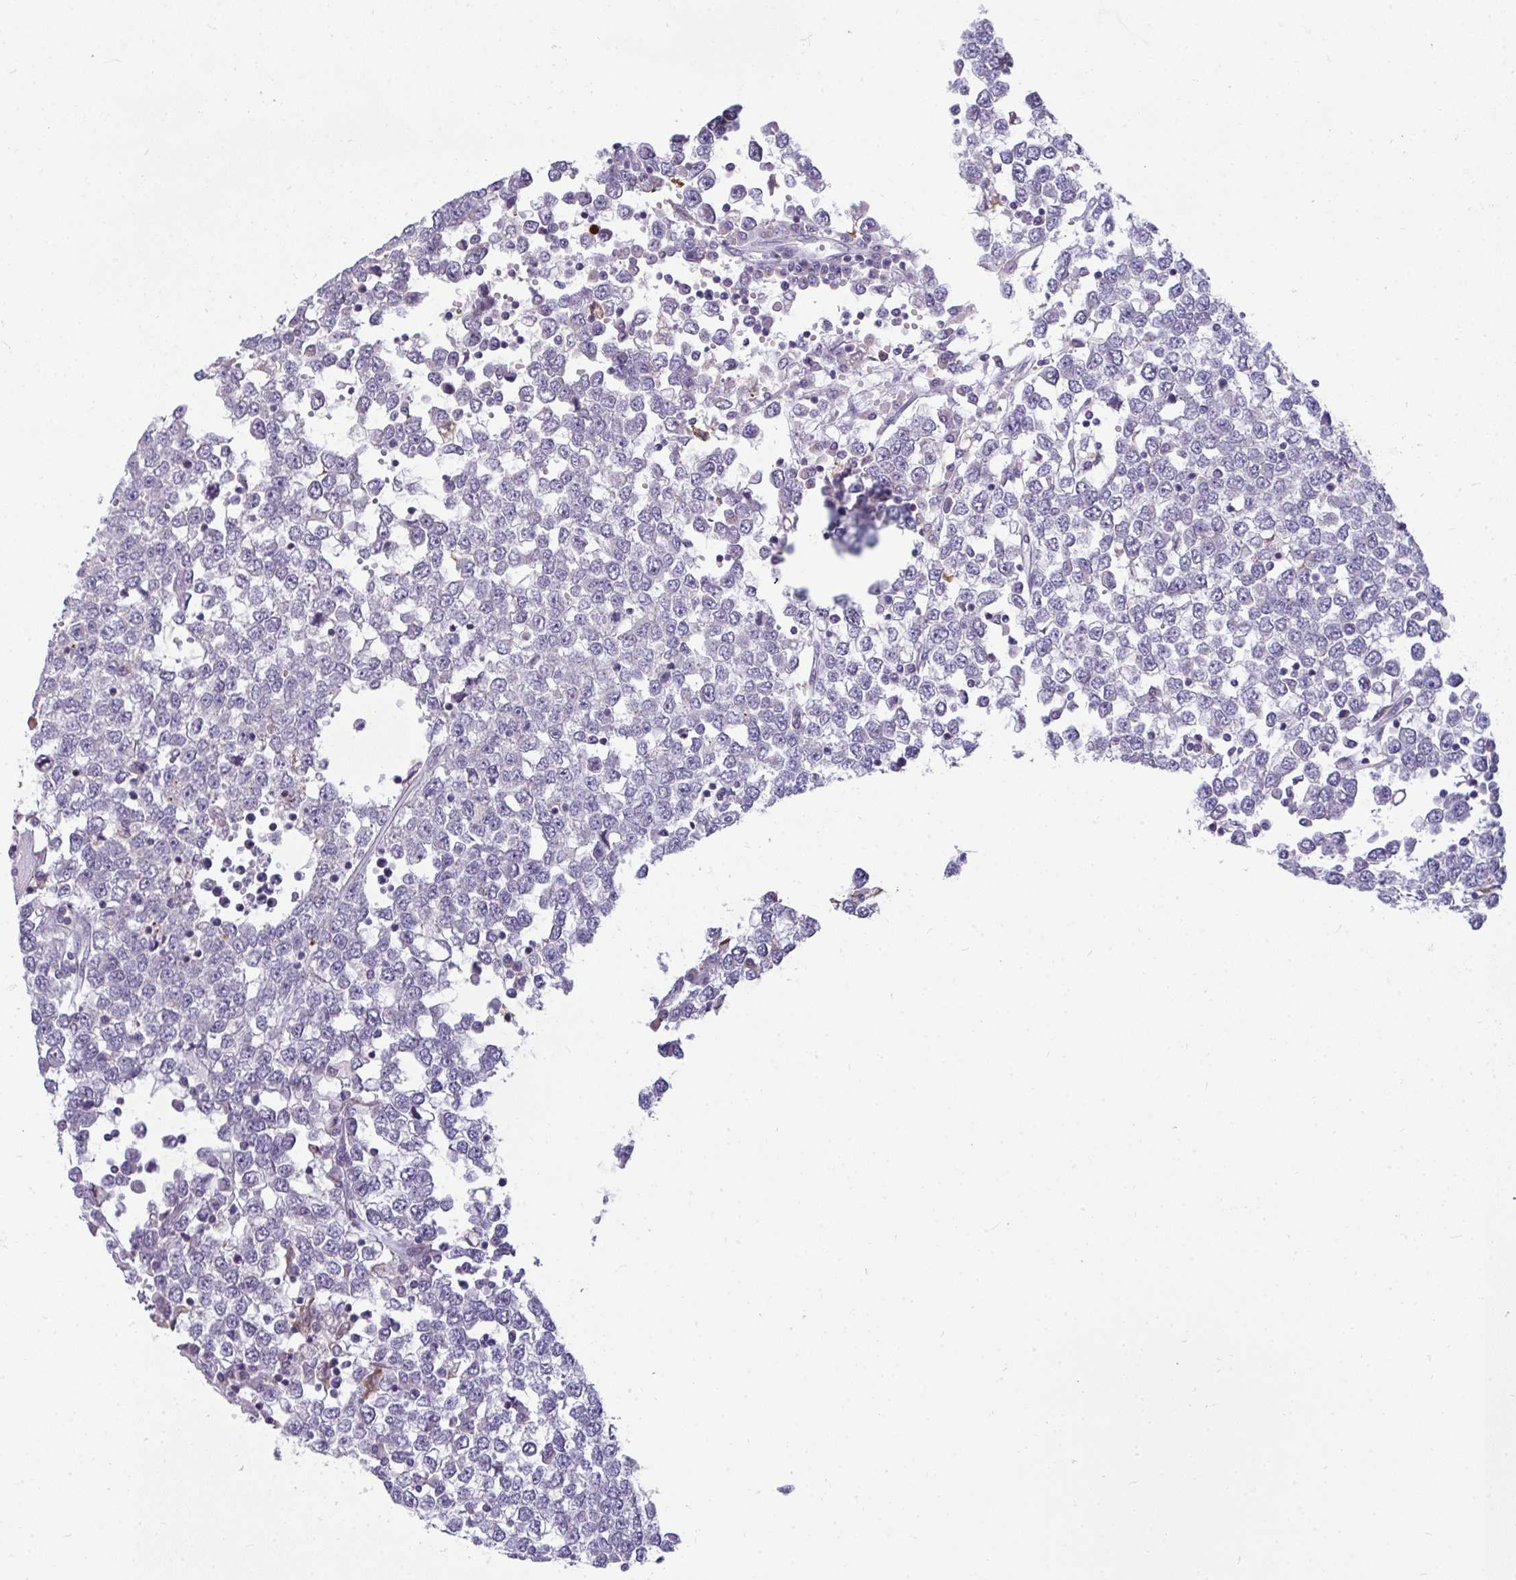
{"staining": {"intensity": "negative", "quantity": "none", "location": "none"}, "tissue": "testis cancer", "cell_type": "Tumor cells", "image_type": "cancer", "snomed": [{"axis": "morphology", "description": "Seminoma, NOS"}, {"axis": "topography", "description": "Testis"}], "caption": "Histopathology image shows no protein staining in tumor cells of testis cancer tissue.", "gene": "SRRM4", "patient": {"sex": "male", "age": 65}}